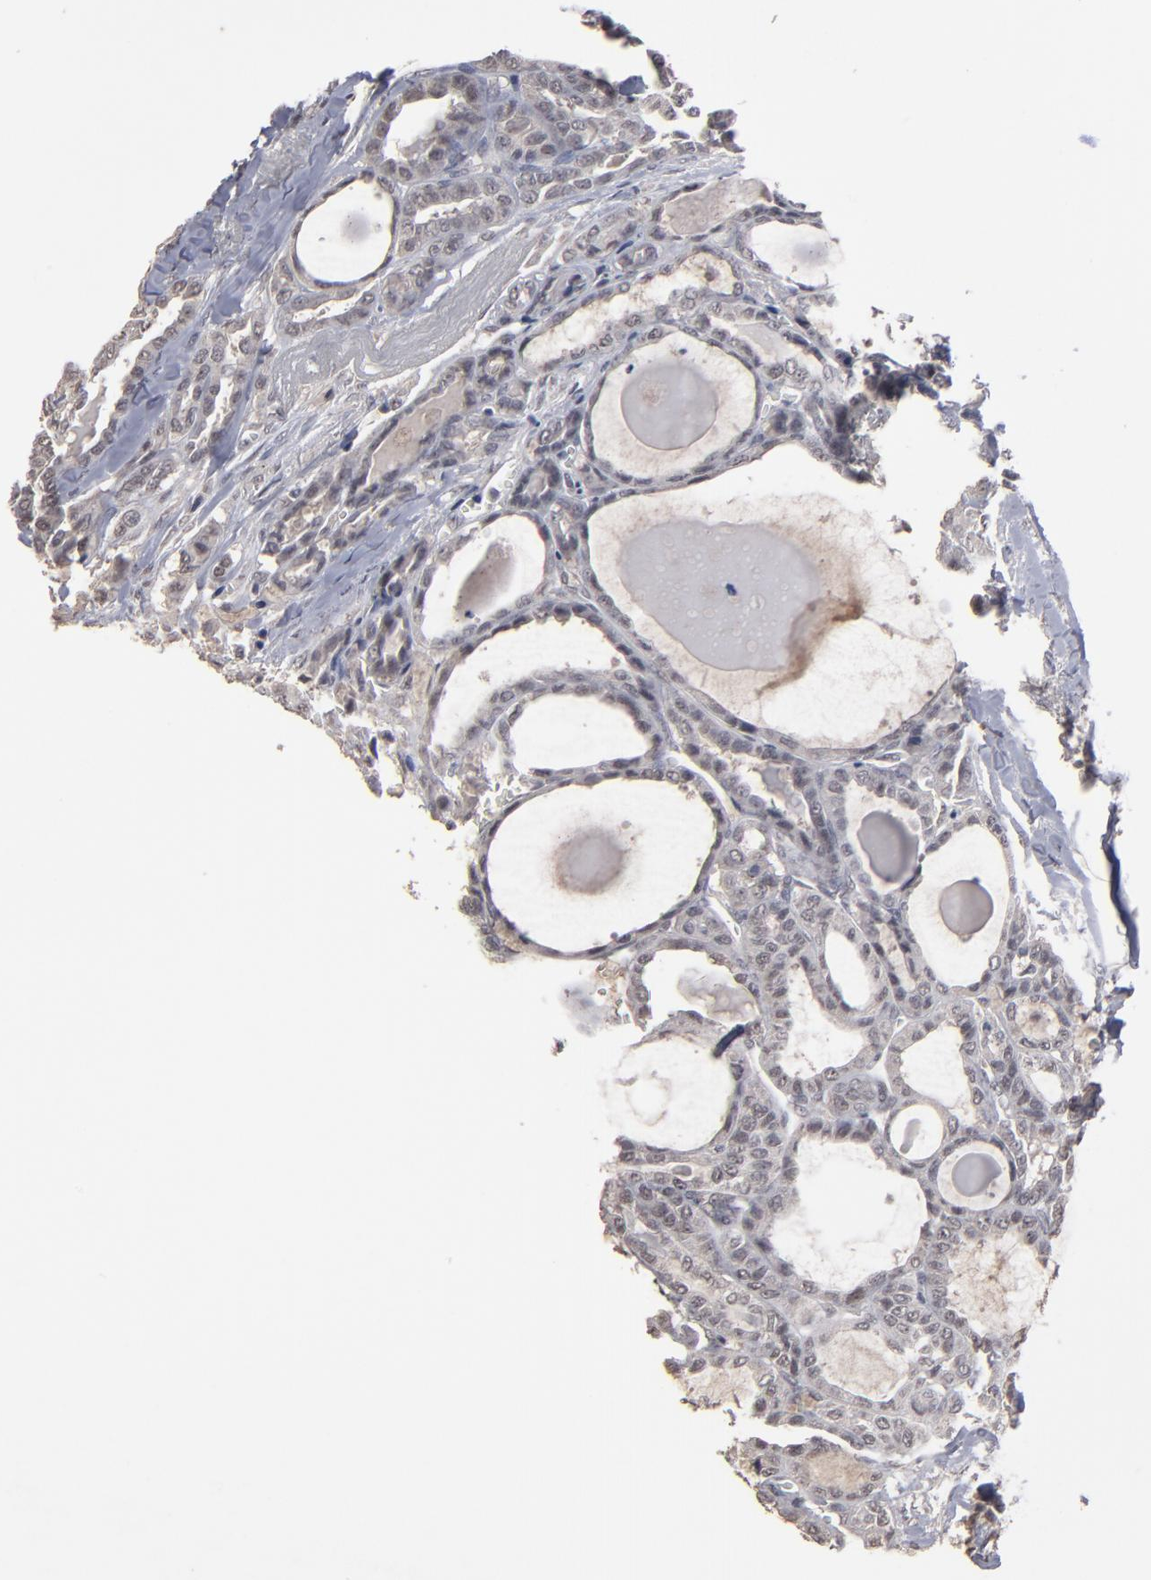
{"staining": {"intensity": "weak", "quantity": ">75%", "location": "cytoplasmic/membranous,nuclear"}, "tissue": "thyroid cancer", "cell_type": "Tumor cells", "image_type": "cancer", "snomed": [{"axis": "morphology", "description": "Carcinoma, NOS"}, {"axis": "topography", "description": "Thyroid gland"}], "caption": "Immunohistochemical staining of thyroid cancer (carcinoma) exhibits low levels of weak cytoplasmic/membranous and nuclear expression in about >75% of tumor cells. The staining was performed using DAB (3,3'-diaminobenzidine), with brown indicating positive protein expression. Nuclei are stained blue with hematoxylin.", "gene": "SLC22A17", "patient": {"sex": "female", "age": 91}}